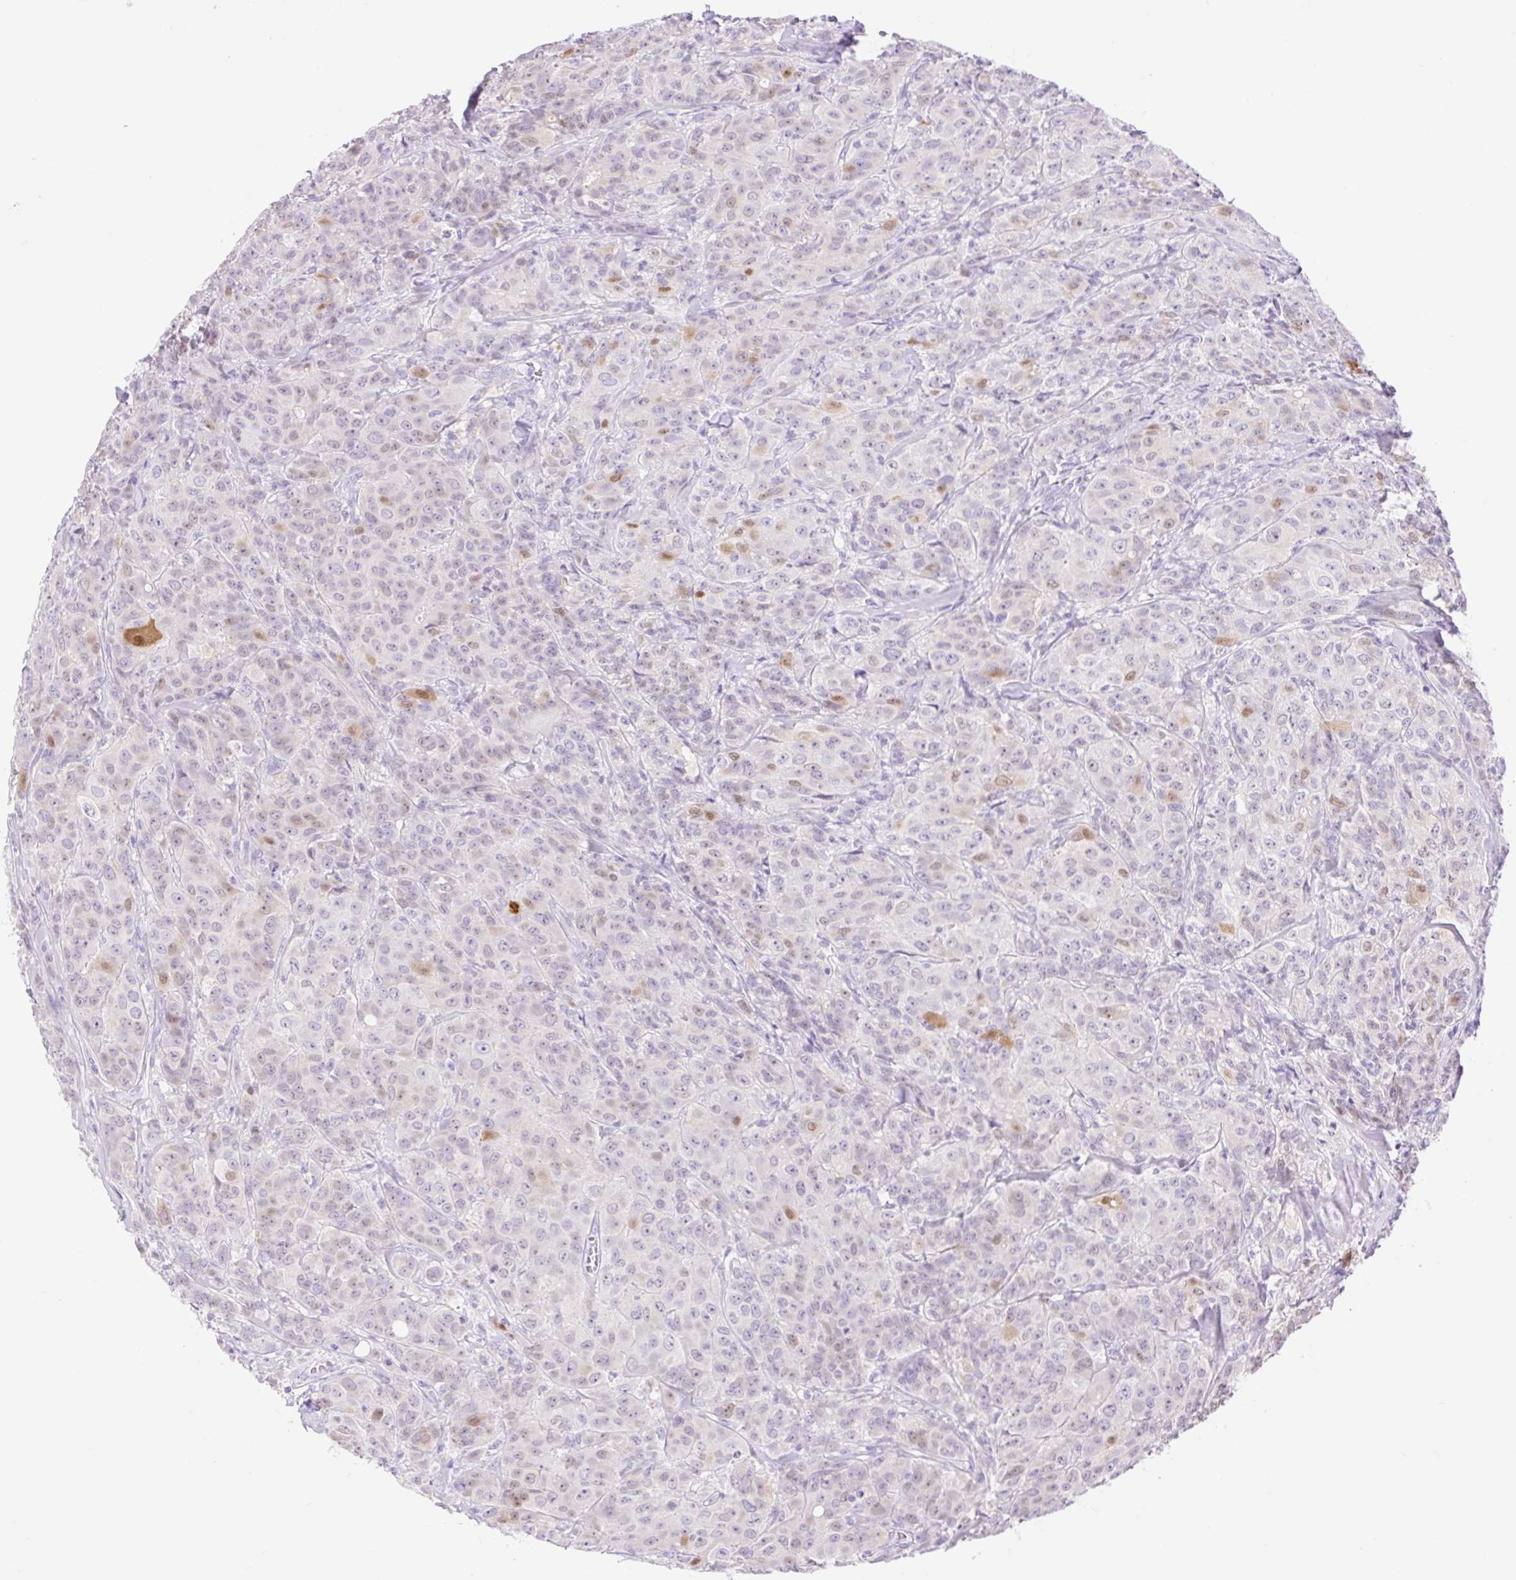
{"staining": {"intensity": "weak", "quantity": "<25%", "location": "cytoplasmic/membranous,nuclear"}, "tissue": "breast cancer", "cell_type": "Tumor cells", "image_type": "cancer", "snomed": [{"axis": "morphology", "description": "Normal tissue, NOS"}, {"axis": "morphology", "description": "Duct carcinoma"}, {"axis": "topography", "description": "Breast"}], "caption": "Intraductal carcinoma (breast) was stained to show a protein in brown. There is no significant expression in tumor cells.", "gene": "SLC25A40", "patient": {"sex": "female", "age": 43}}